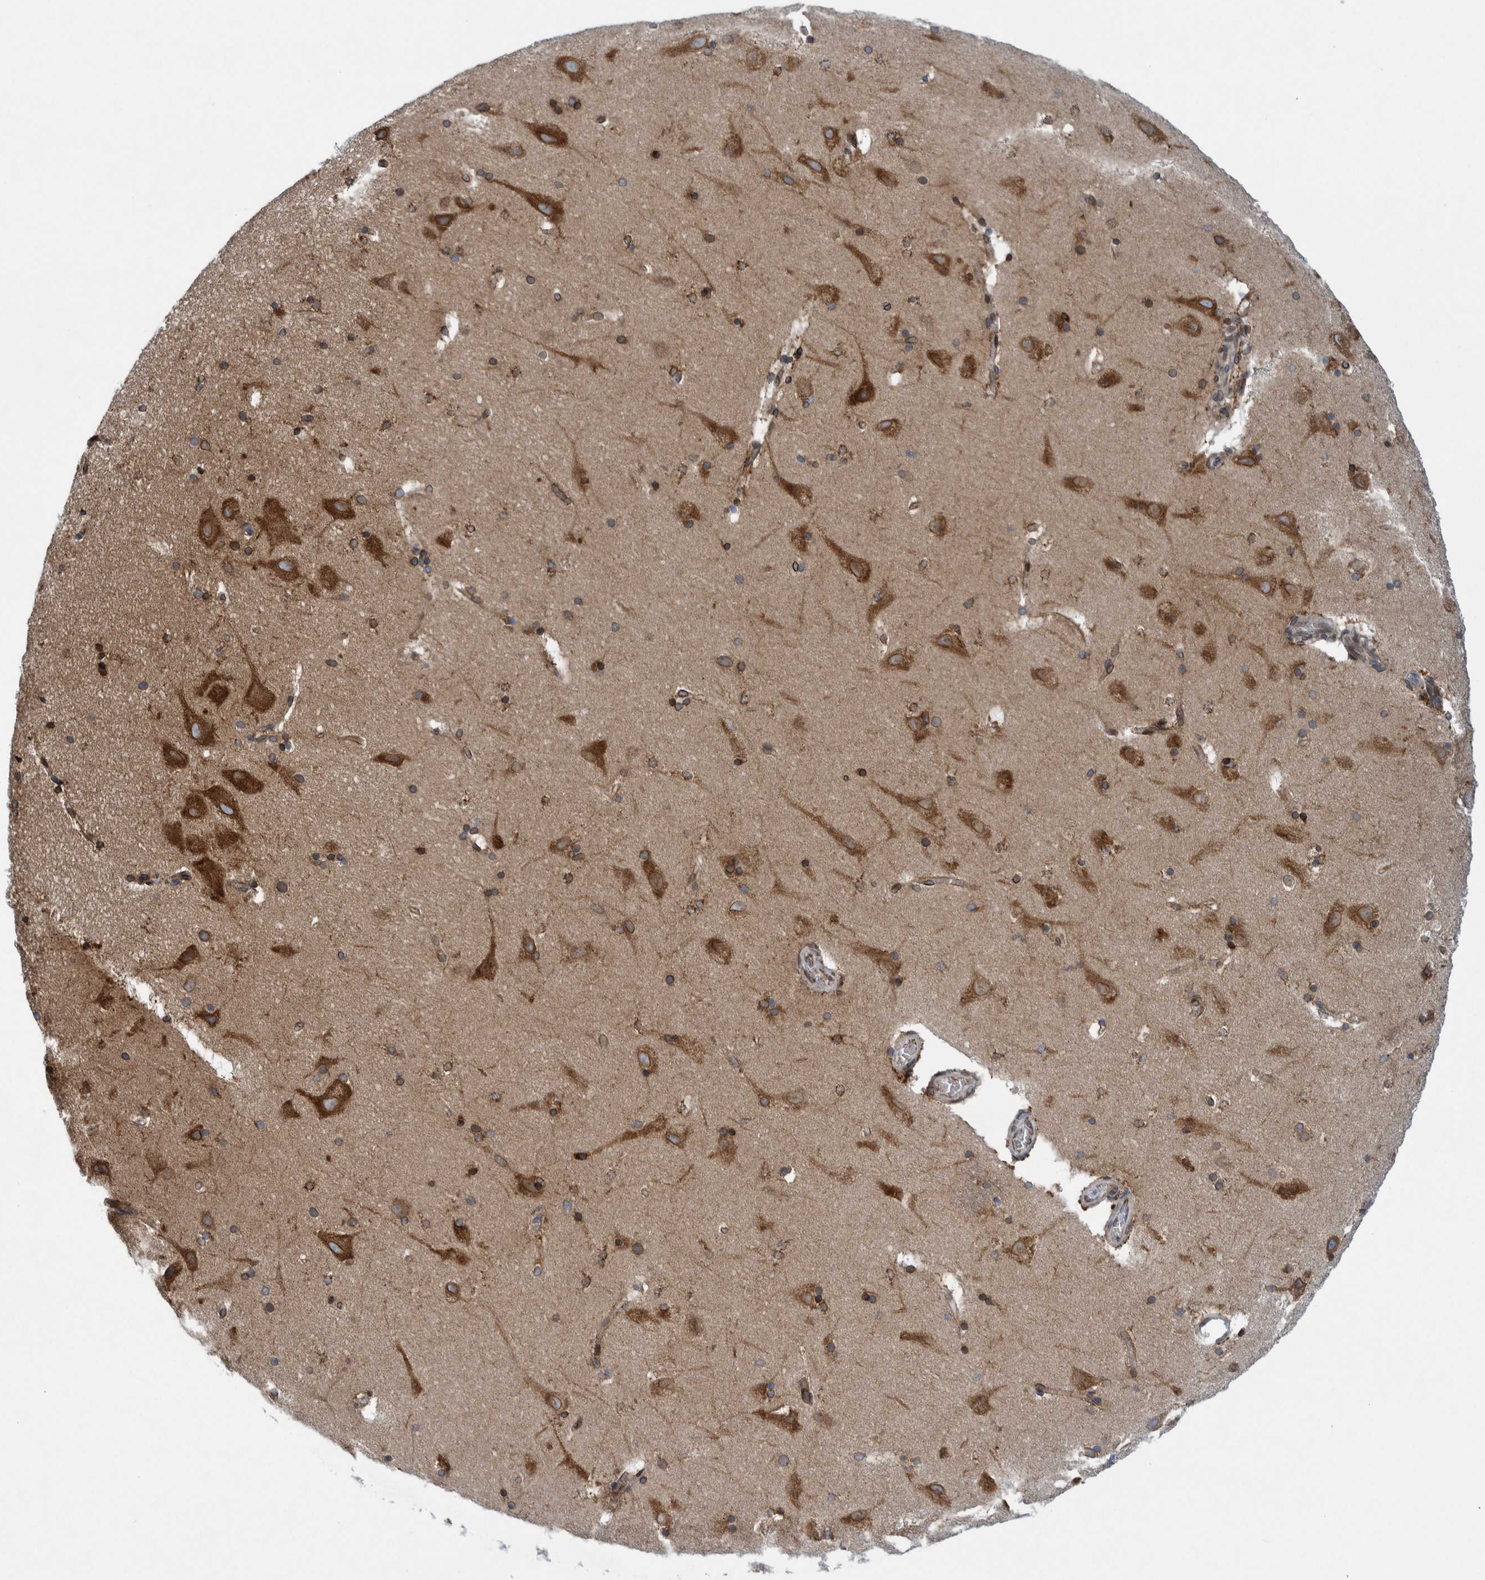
{"staining": {"intensity": "moderate", "quantity": "<25%", "location": "cytoplasmic/membranous"}, "tissue": "hippocampus", "cell_type": "Glial cells", "image_type": "normal", "snomed": [{"axis": "morphology", "description": "Normal tissue, NOS"}, {"axis": "topography", "description": "Hippocampus"}], "caption": "A photomicrograph showing moderate cytoplasmic/membranous expression in approximately <25% of glial cells in normal hippocampus, as visualized by brown immunohistochemical staining.", "gene": "THEM6", "patient": {"sex": "male", "age": 45}}